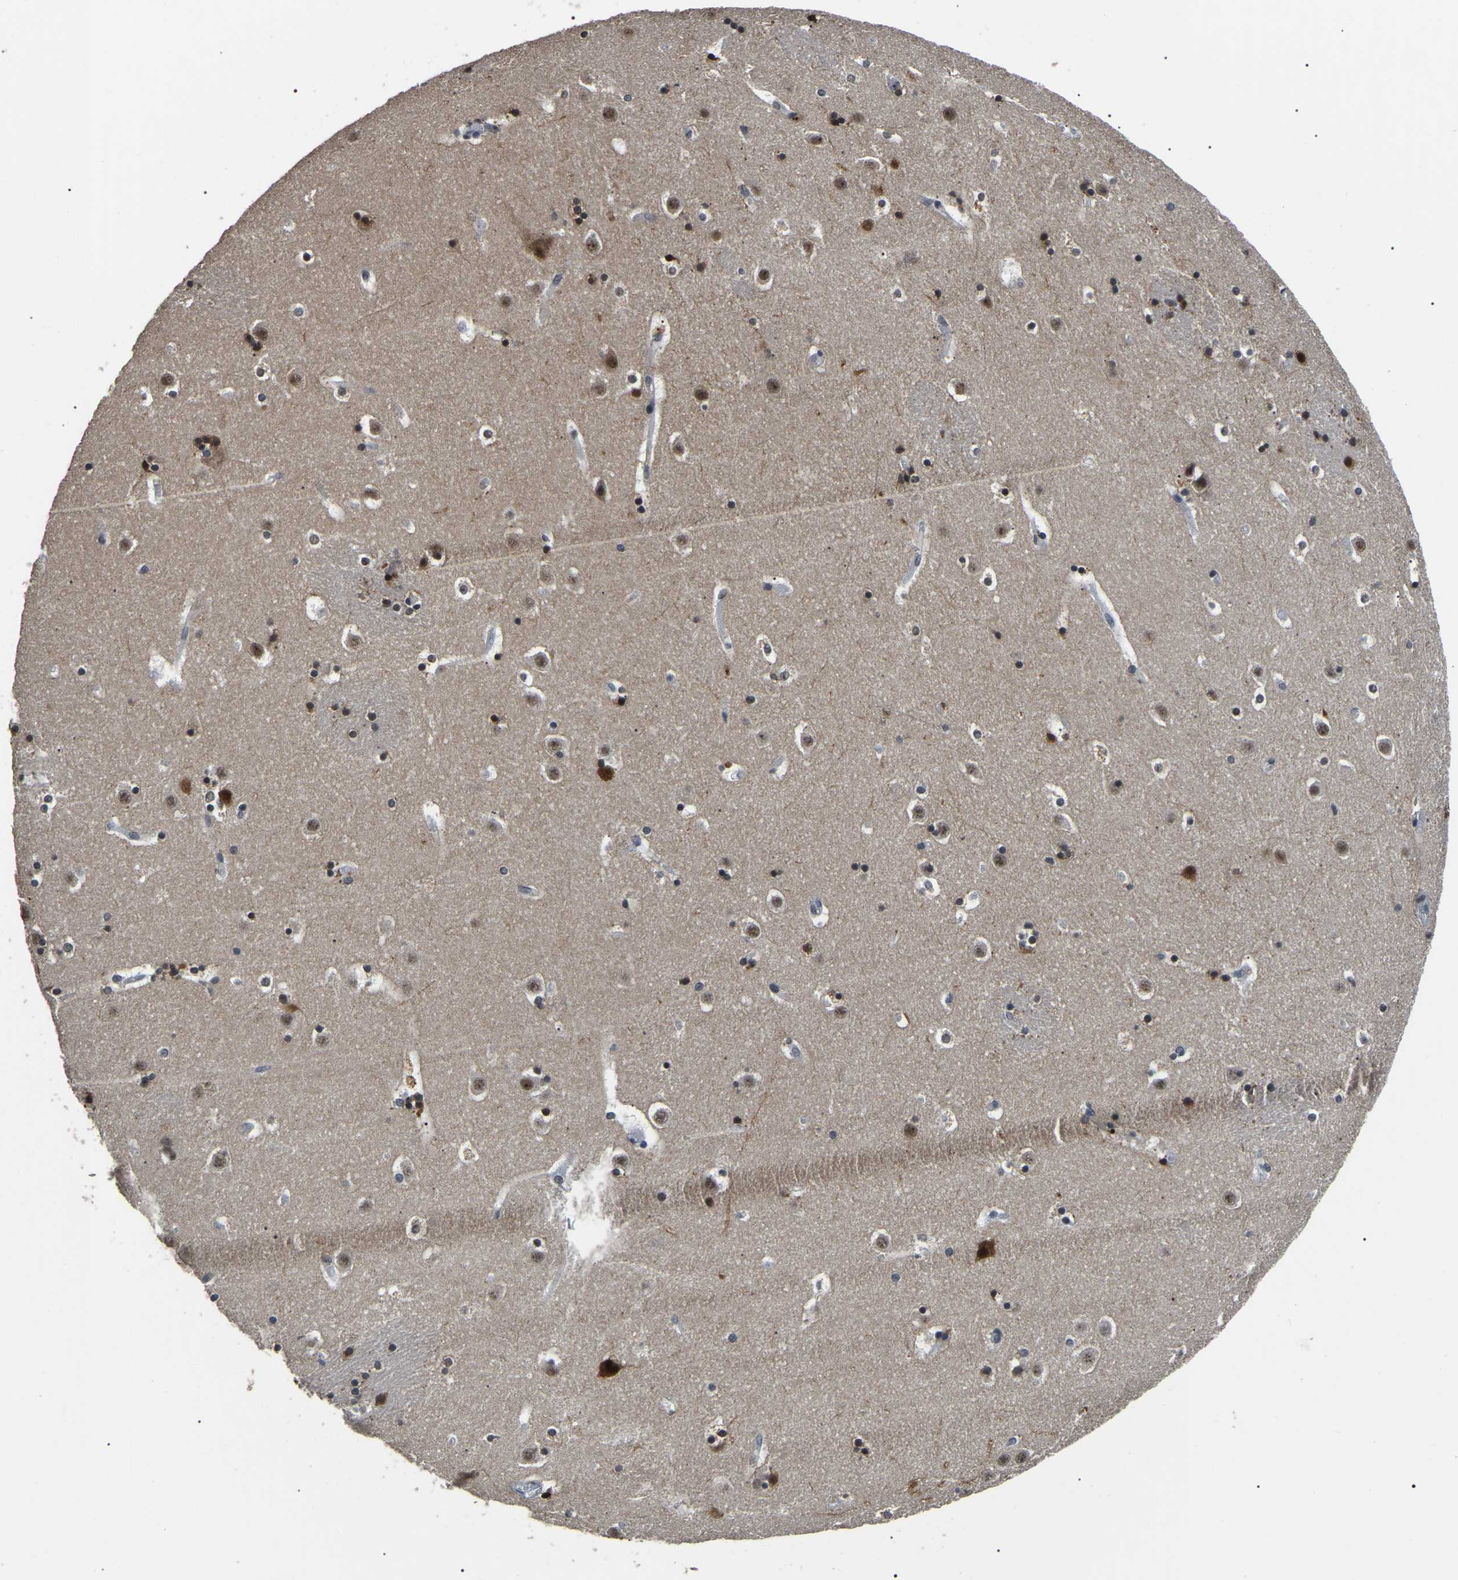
{"staining": {"intensity": "weak", "quantity": "25%-75%", "location": "nuclear"}, "tissue": "caudate", "cell_type": "Glial cells", "image_type": "normal", "snomed": [{"axis": "morphology", "description": "Normal tissue, NOS"}, {"axis": "topography", "description": "Lateral ventricle wall"}], "caption": "Weak nuclear staining for a protein is appreciated in about 25%-75% of glial cells of normal caudate using immunohistochemistry (IHC).", "gene": "PPM1E", "patient": {"sex": "male", "age": 45}}